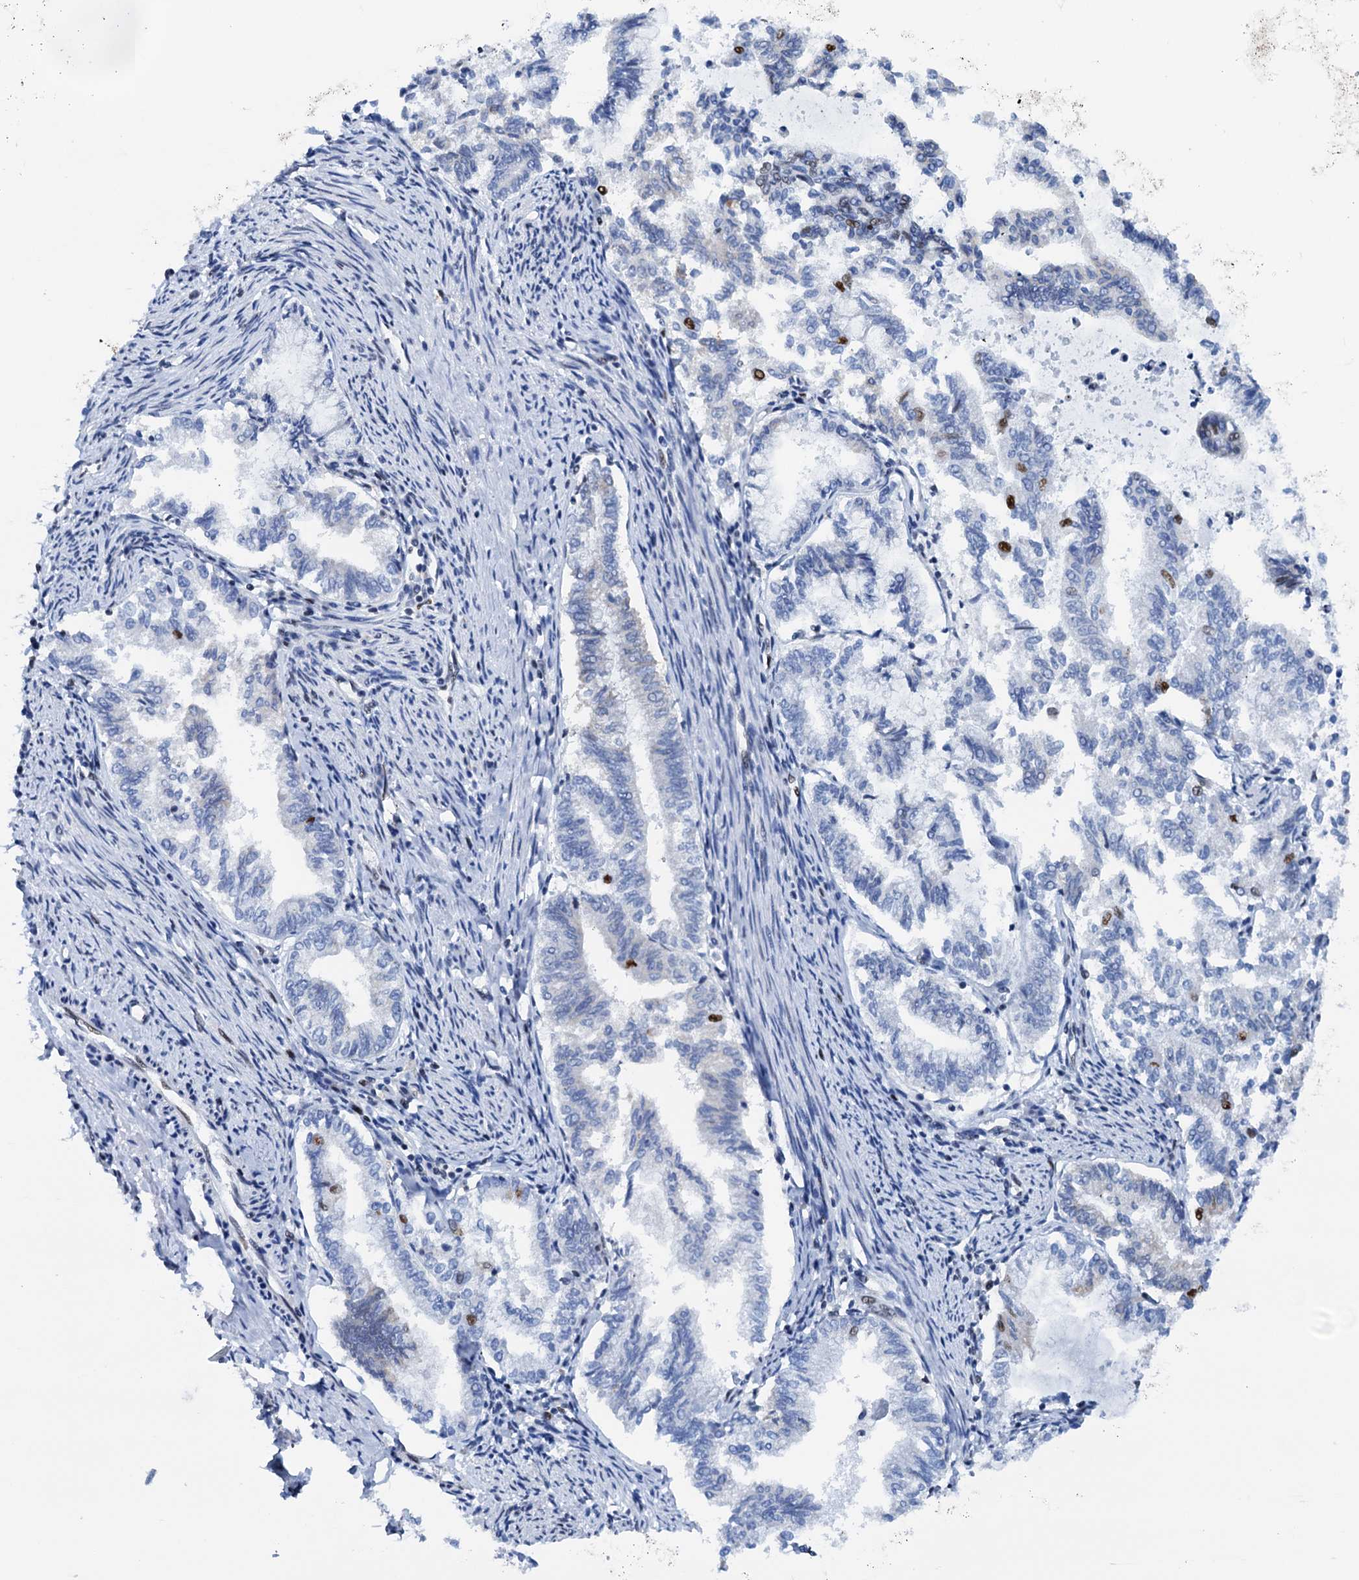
{"staining": {"intensity": "strong", "quantity": "<25%", "location": "nuclear"}, "tissue": "endometrial cancer", "cell_type": "Tumor cells", "image_type": "cancer", "snomed": [{"axis": "morphology", "description": "Adenocarcinoma, NOS"}, {"axis": "topography", "description": "Endometrium"}], "caption": "High-magnification brightfield microscopy of endometrial adenocarcinoma stained with DAB (brown) and counterstained with hematoxylin (blue). tumor cells exhibit strong nuclear staining is seen in approximately<25% of cells. (Stains: DAB (3,3'-diaminobenzidine) in brown, nuclei in blue, Microscopy: brightfield microscopy at high magnification).", "gene": "SLTM", "patient": {"sex": "female", "age": 79}}